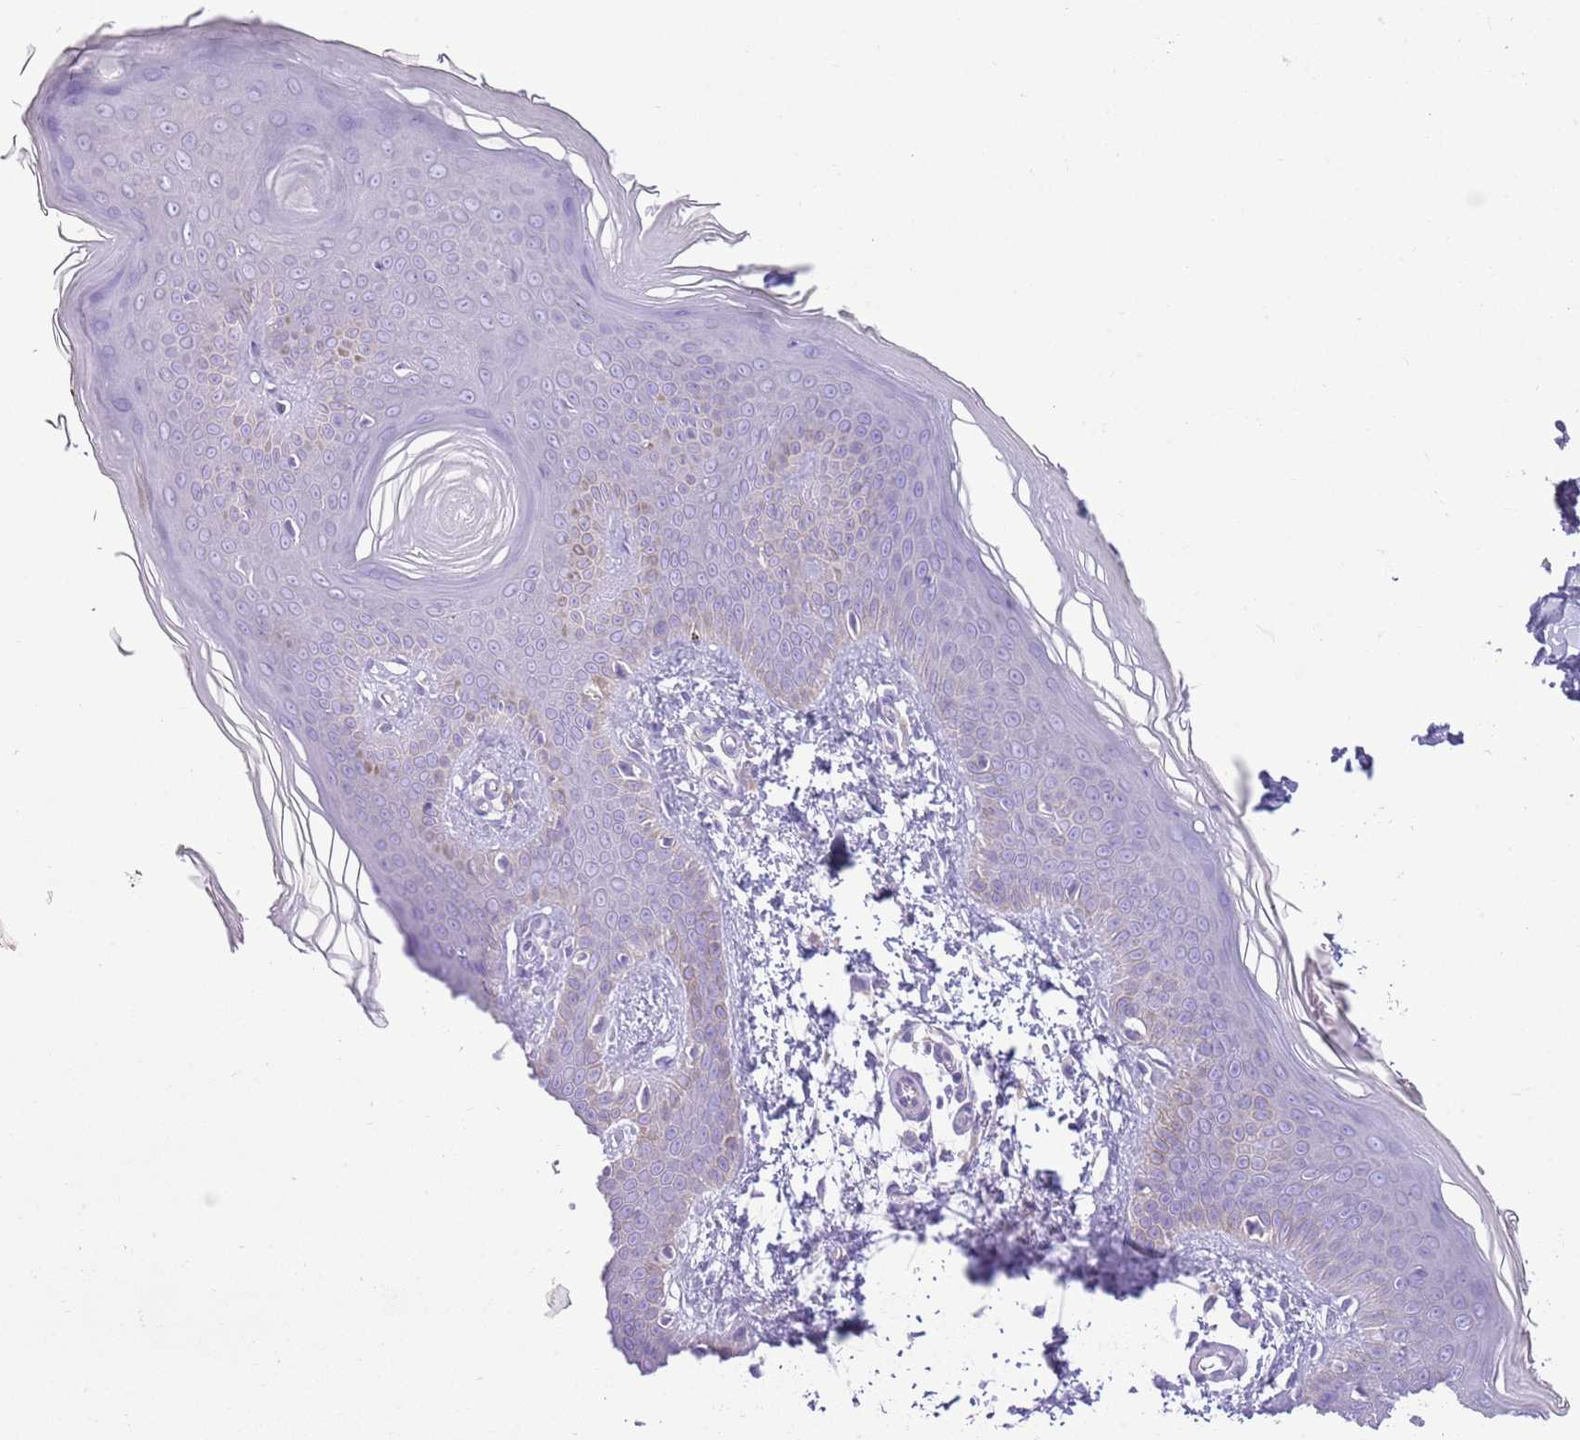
{"staining": {"intensity": "negative", "quantity": "none", "location": "none"}, "tissue": "skin", "cell_type": "Fibroblasts", "image_type": "normal", "snomed": [{"axis": "morphology", "description": "Normal tissue, NOS"}, {"axis": "topography", "description": "Skin"}], "caption": "Protein analysis of benign skin demonstrates no significant positivity in fibroblasts. (Brightfield microscopy of DAB (3,3'-diaminobenzidine) IHC at high magnification).", "gene": "CD177", "patient": {"sex": "male", "age": 36}}